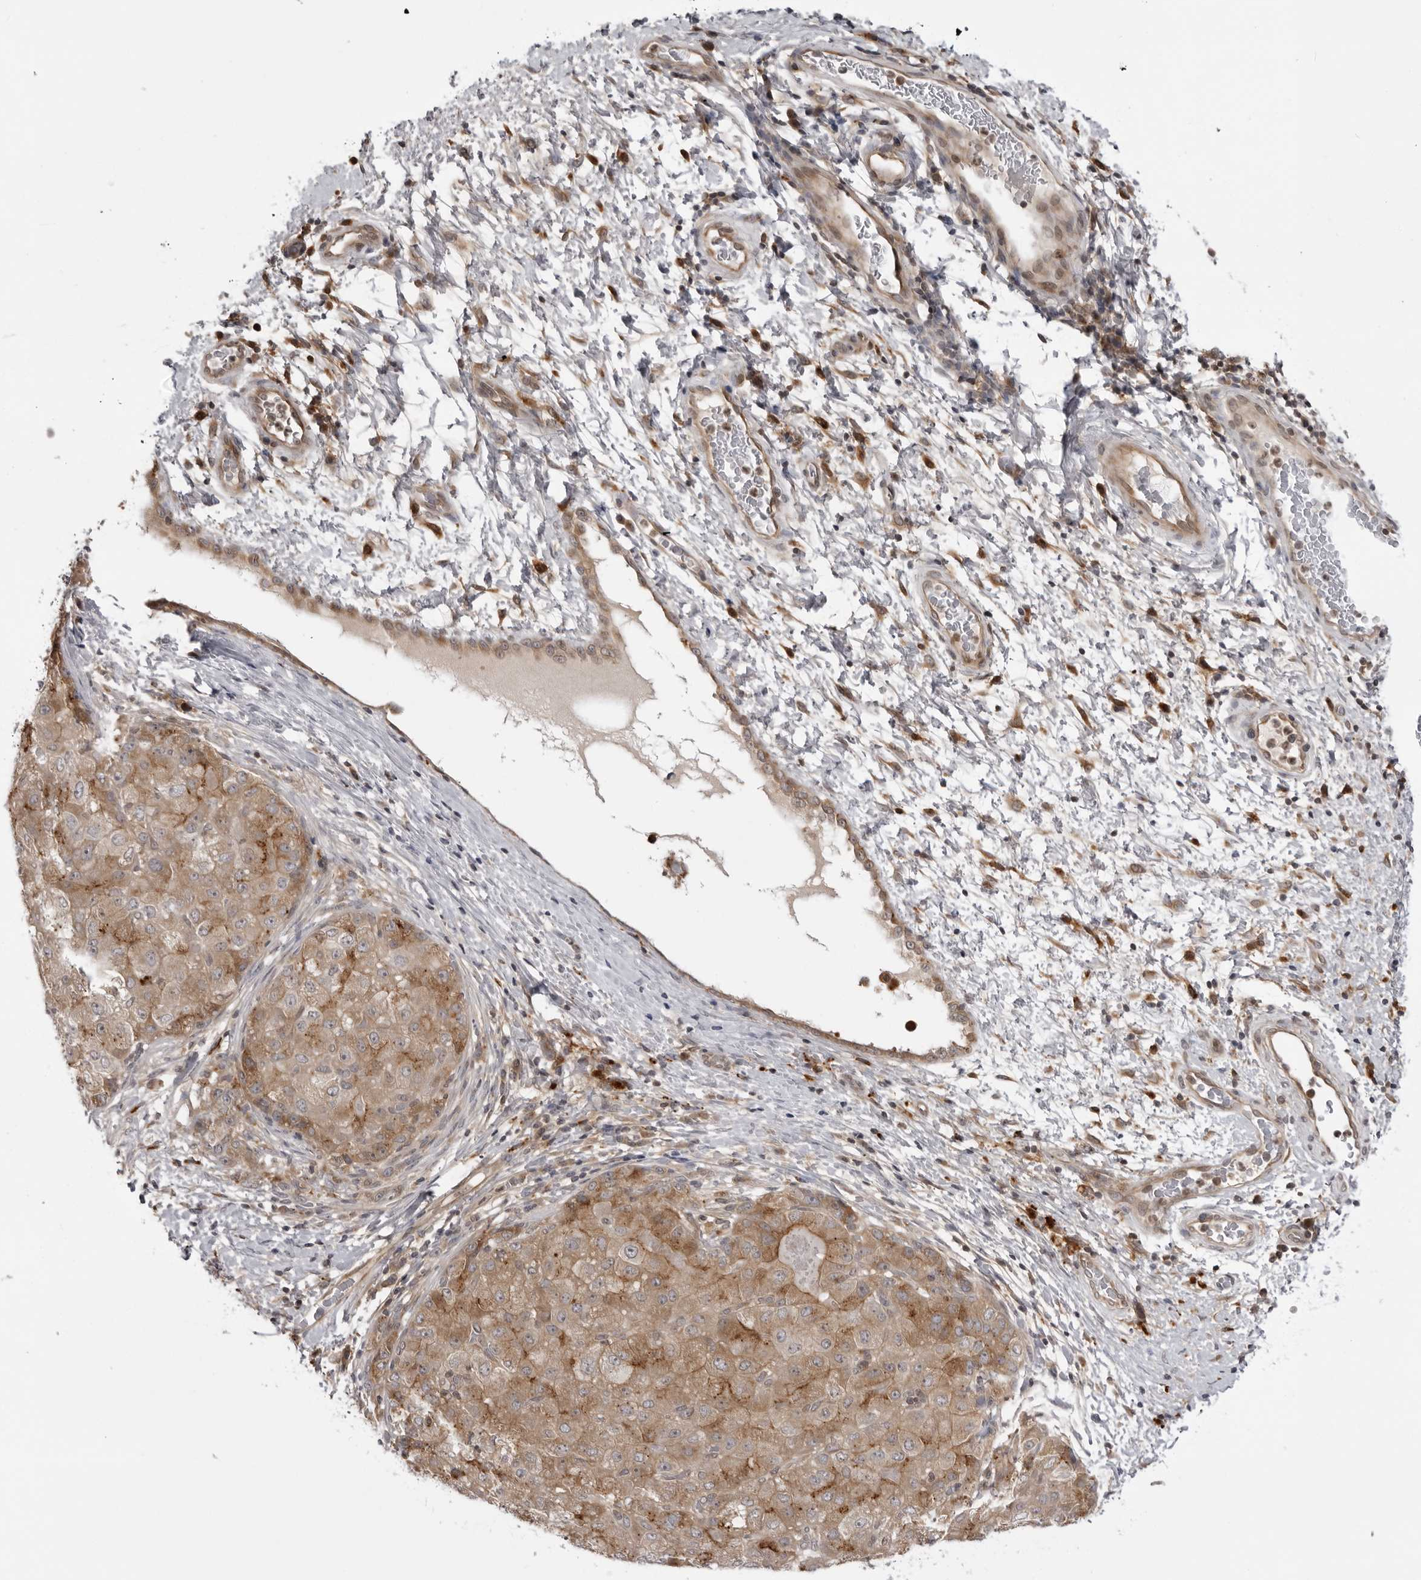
{"staining": {"intensity": "moderate", "quantity": ">75%", "location": "cytoplasmic/membranous"}, "tissue": "liver cancer", "cell_type": "Tumor cells", "image_type": "cancer", "snomed": [{"axis": "morphology", "description": "Carcinoma, Hepatocellular, NOS"}, {"axis": "topography", "description": "Liver"}], "caption": "Human liver hepatocellular carcinoma stained with a brown dye reveals moderate cytoplasmic/membranous positive staining in about >75% of tumor cells.", "gene": "USP43", "patient": {"sex": "male", "age": 80}}